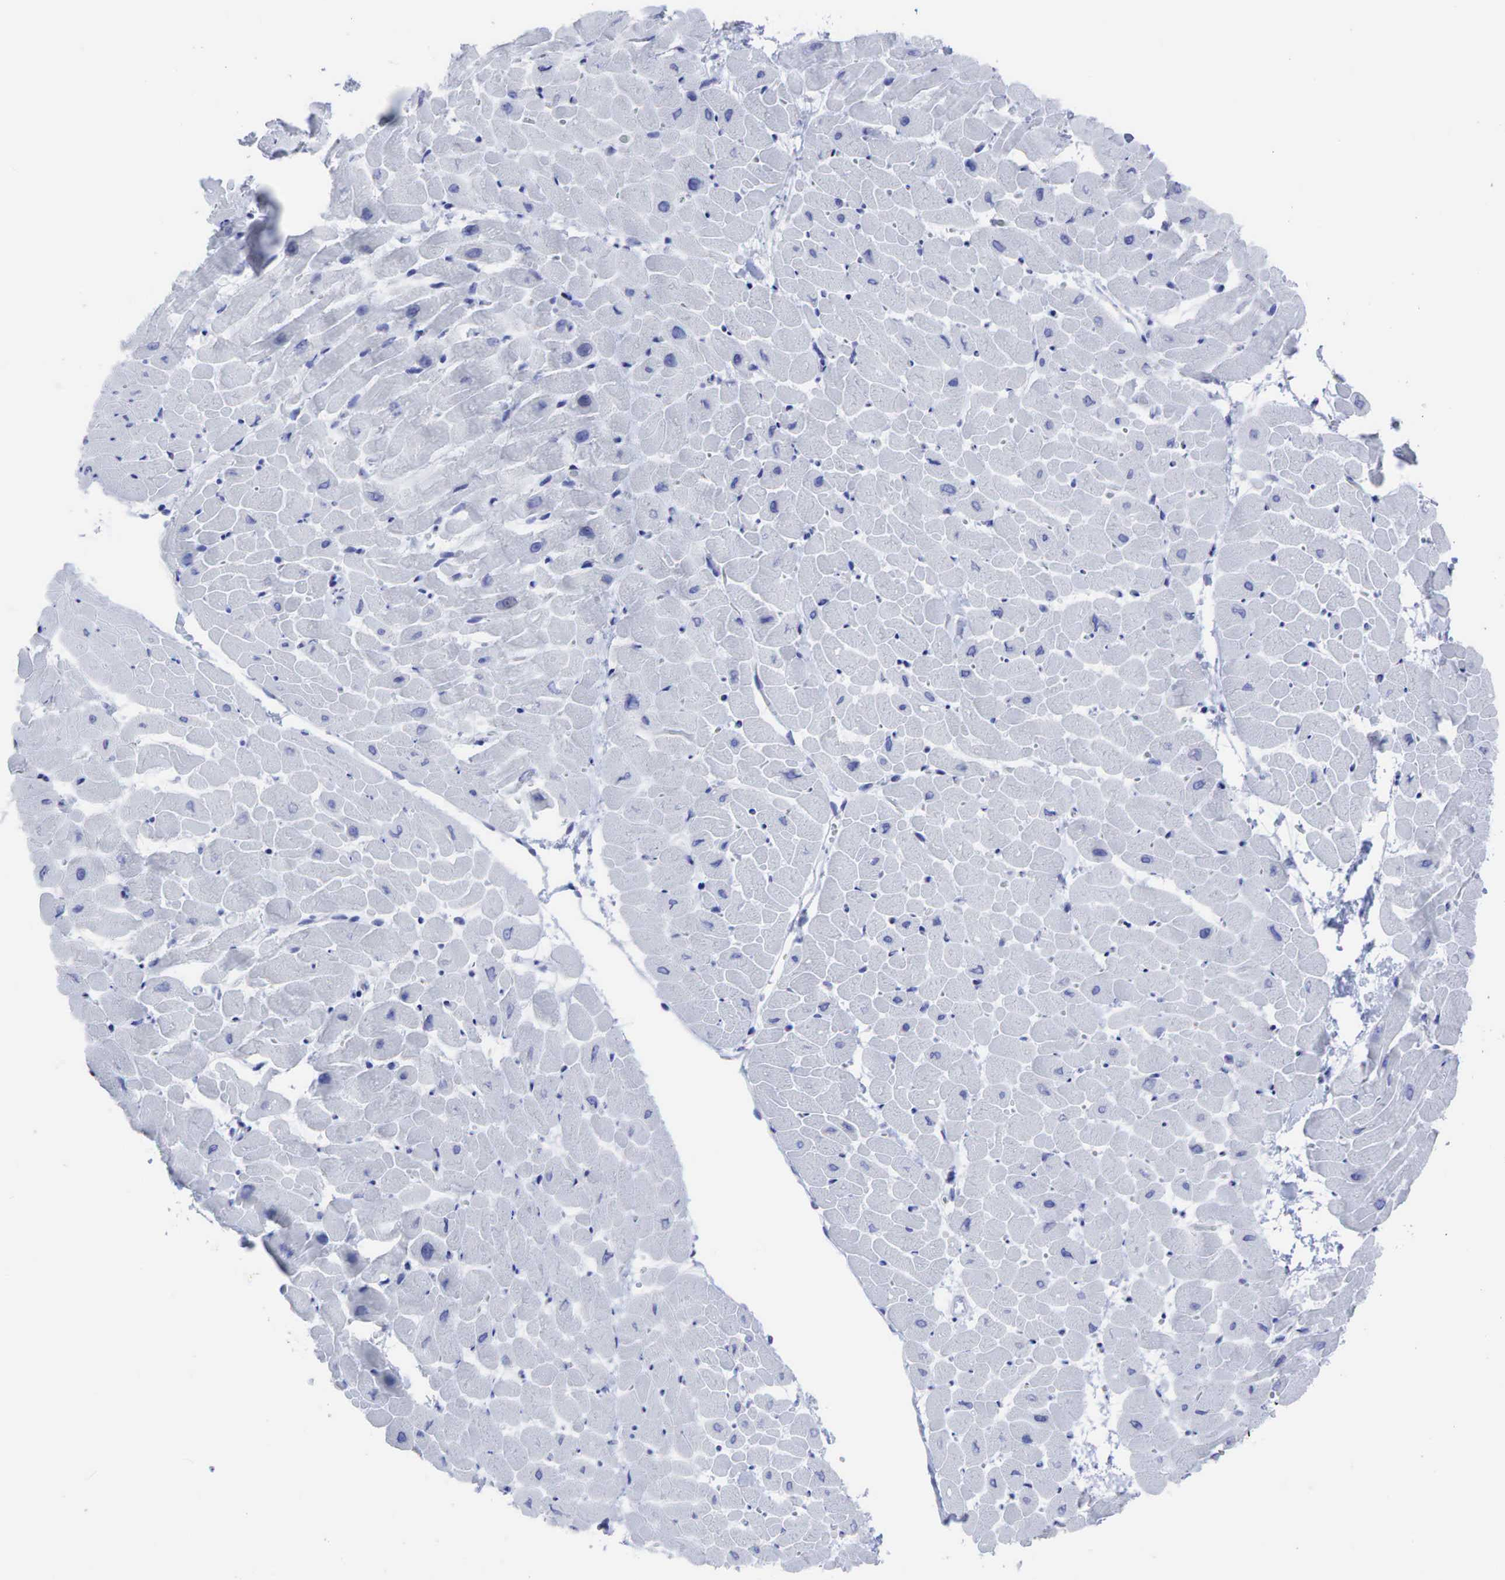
{"staining": {"intensity": "negative", "quantity": "none", "location": "none"}, "tissue": "heart muscle", "cell_type": "Cardiomyocytes", "image_type": "normal", "snomed": [{"axis": "morphology", "description": "Normal tissue, NOS"}, {"axis": "topography", "description": "Heart"}], "caption": "IHC micrograph of unremarkable heart muscle stained for a protein (brown), which exhibits no positivity in cardiomyocytes.", "gene": "CEACAM5", "patient": {"sex": "male", "age": 45}}